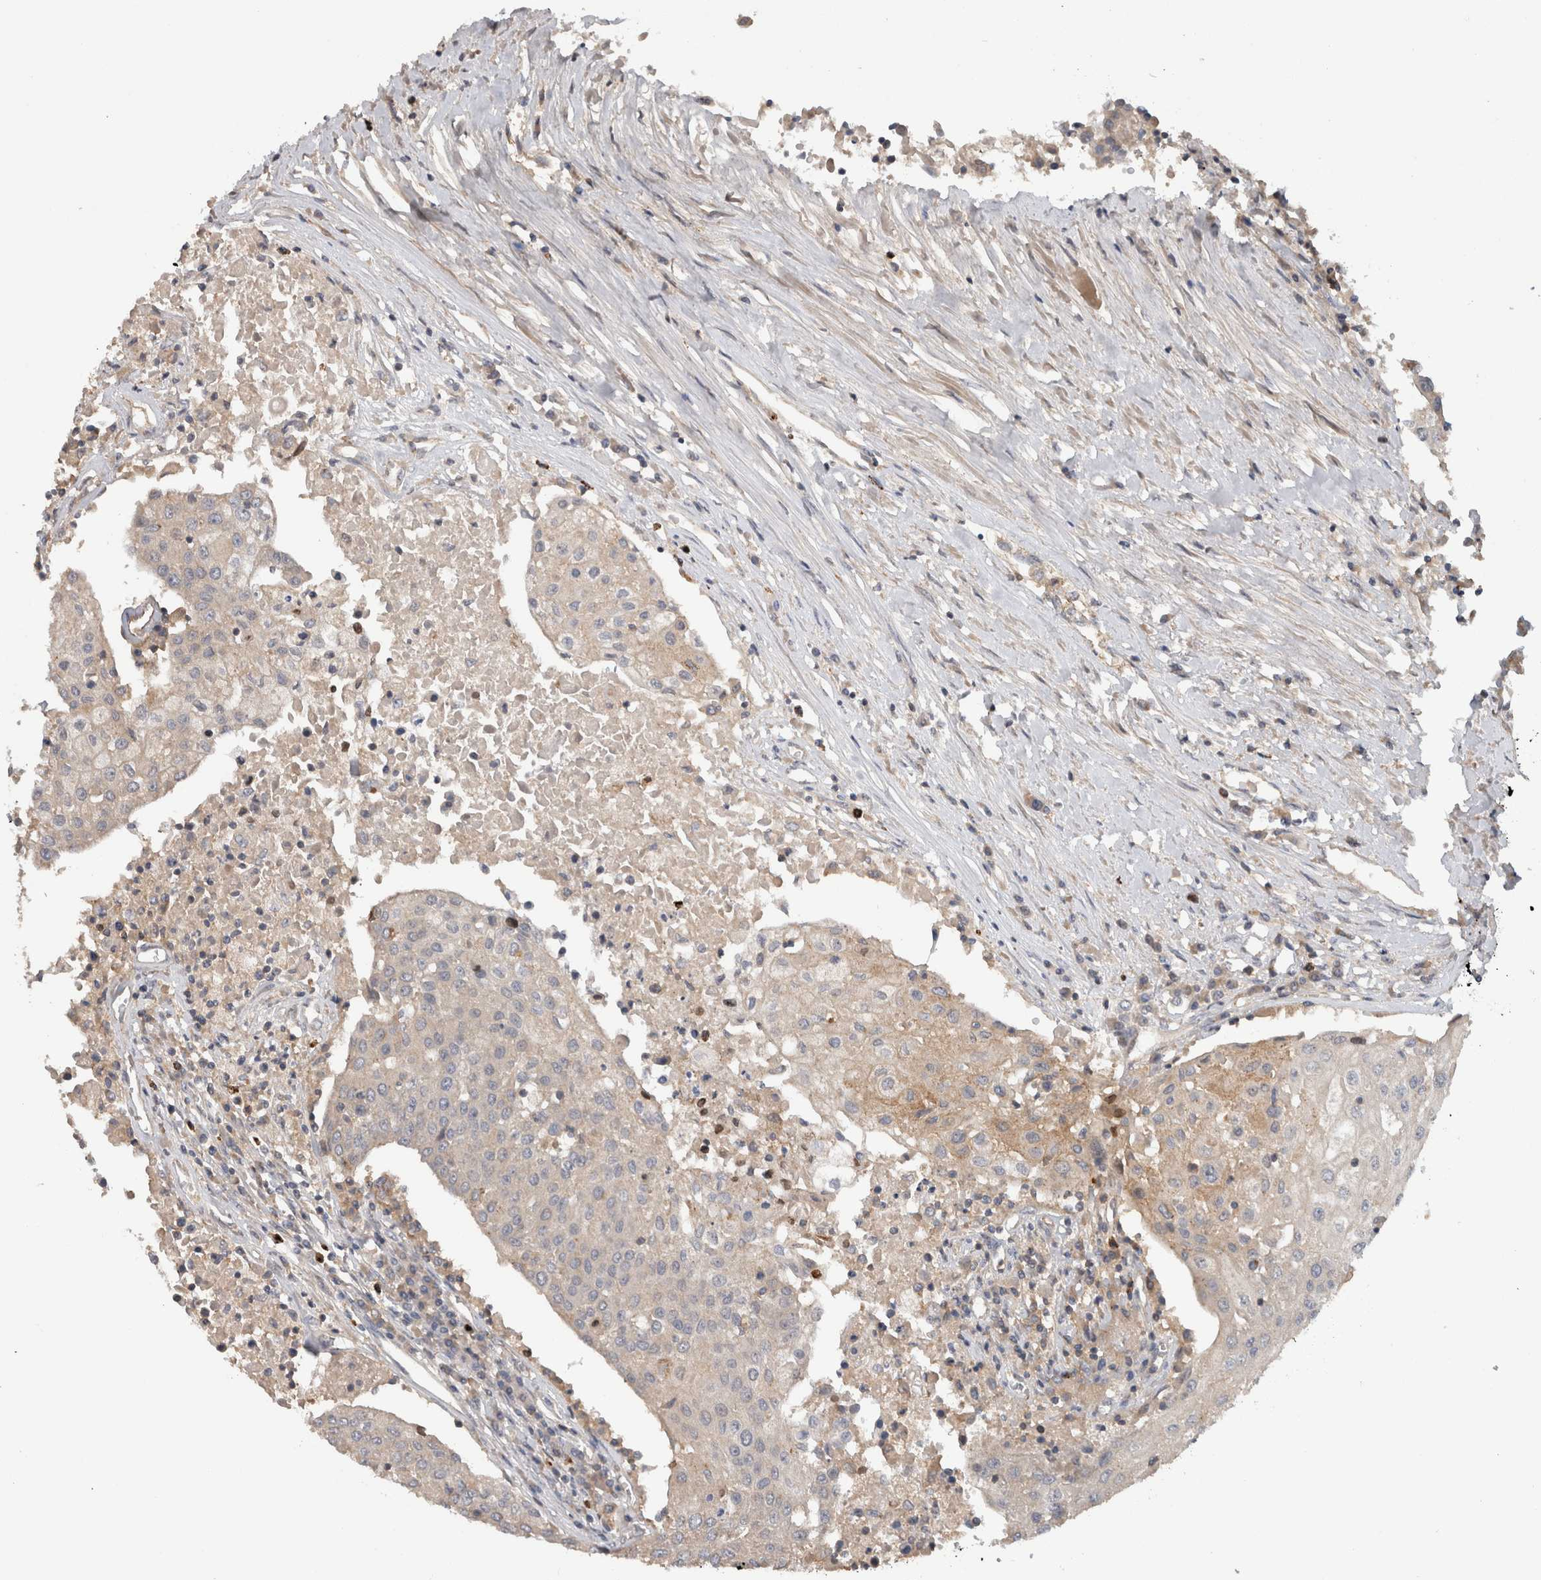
{"staining": {"intensity": "weak", "quantity": "<25%", "location": "cytoplasmic/membranous"}, "tissue": "urothelial cancer", "cell_type": "Tumor cells", "image_type": "cancer", "snomed": [{"axis": "morphology", "description": "Urothelial carcinoma, High grade"}, {"axis": "topography", "description": "Urinary bladder"}], "caption": "Immunohistochemistry image of neoplastic tissue: human urothelial cancer stained with DAB shows no significant protein expression in tumor cells.", "gene": "TARBP1", "patient": {"sex": "female", "age": 85}}